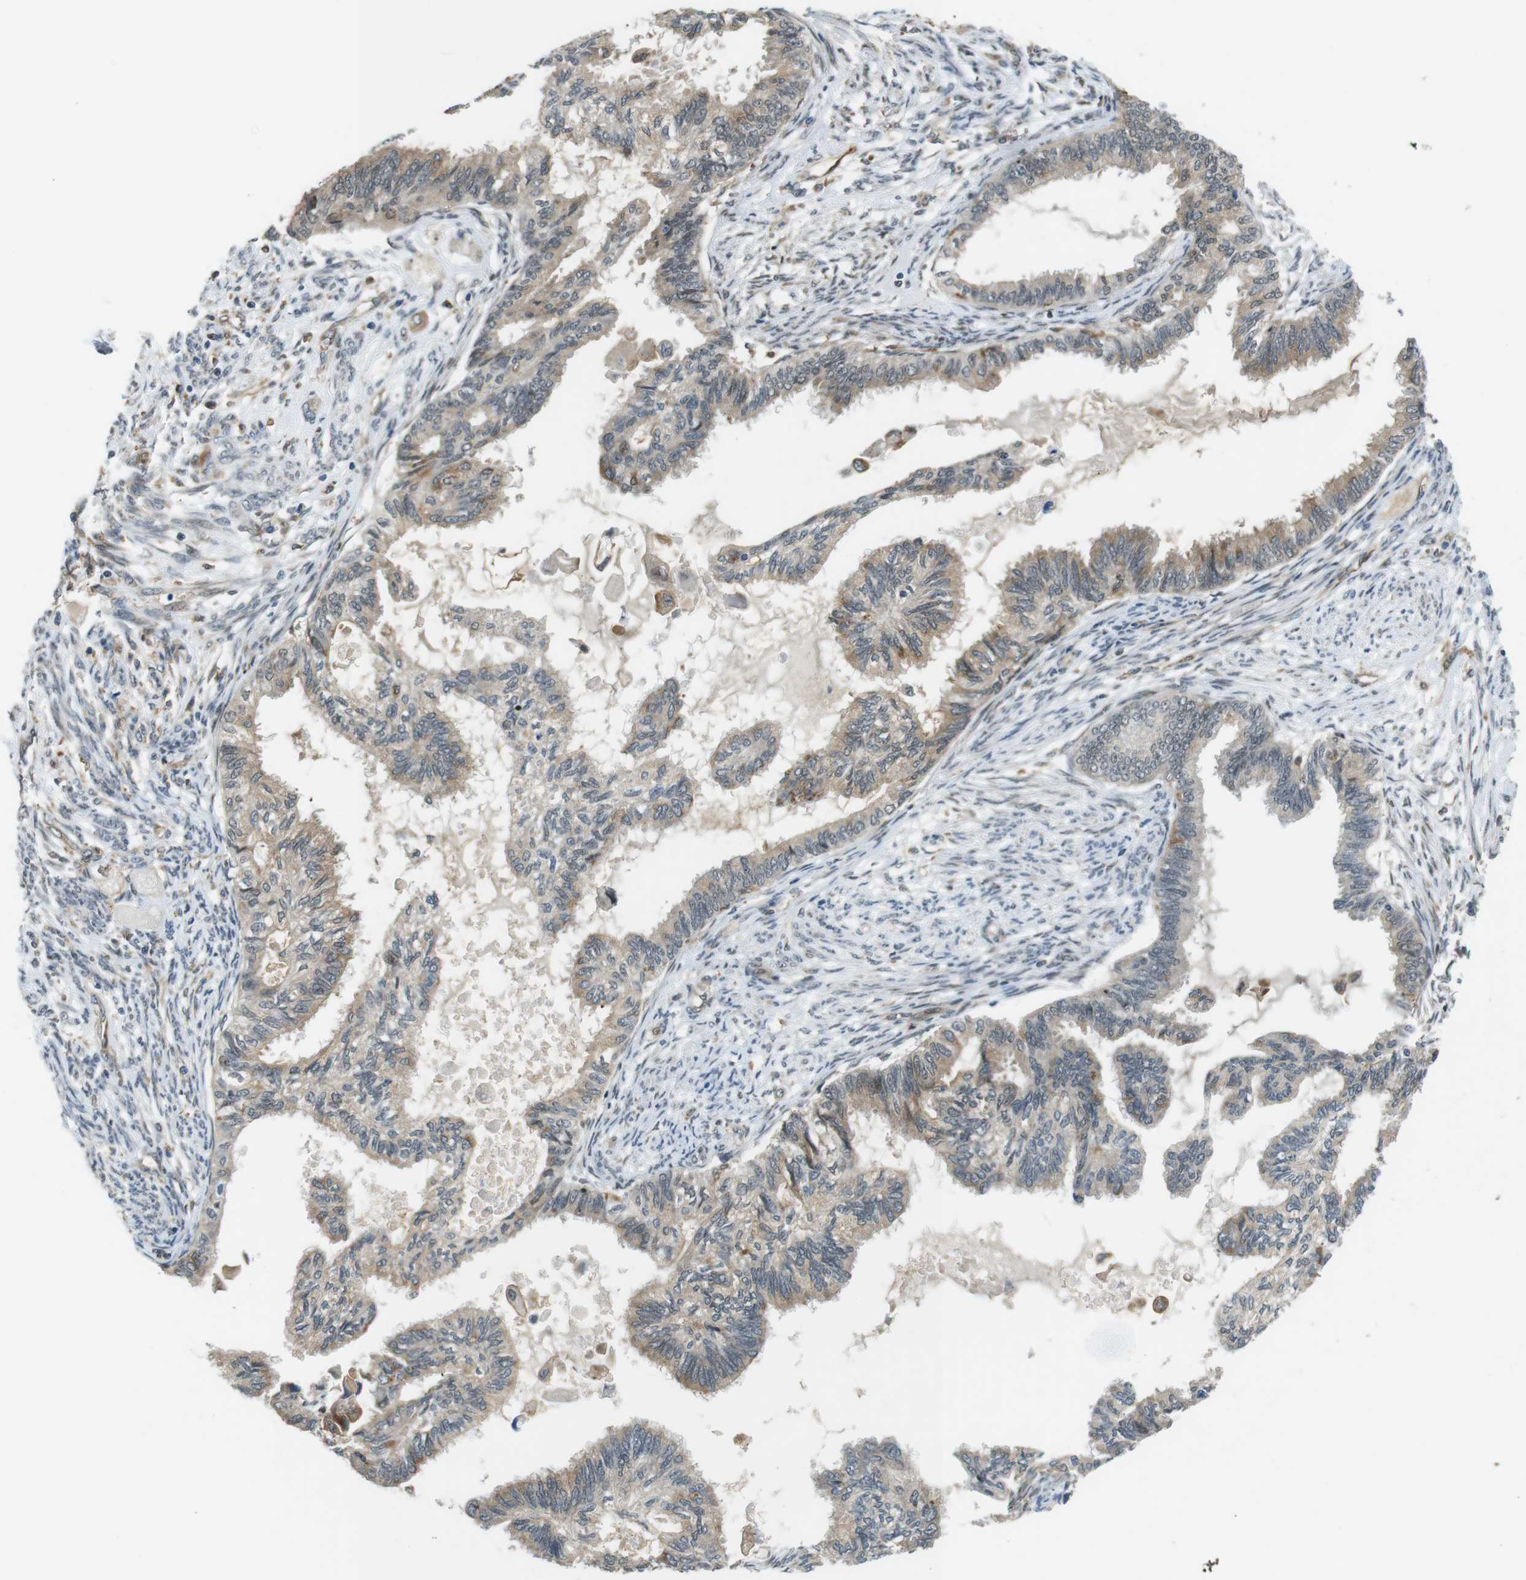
{"staining": {"intensity": "weak", "quantity": ">75%", "location": "cytoplasmic/membranous"}, "tissue": "cervical cancer", "cell_type": "Tumor cells", "image_type": "cancer", "snomed": [{"axis": "morphology", "description": "Normal tissue, NOS"}, {"axis": "morphology", "description": "Adenocarcinoma, NOS"}, {"axis": "topography", "description": "Cervix"}, {"axis": "topography", "description": "Endometrium"}], "caption": "The histopathology image reveals staining of cervical adenocarcinoma, revealing weak cytoplasmic/membranous protein staining (brown color) within tumor cells. (IHC, brightfield microscopy, high magnification).", "gene": "PALD1", "patient": {"sex": "female", "age": 86}}